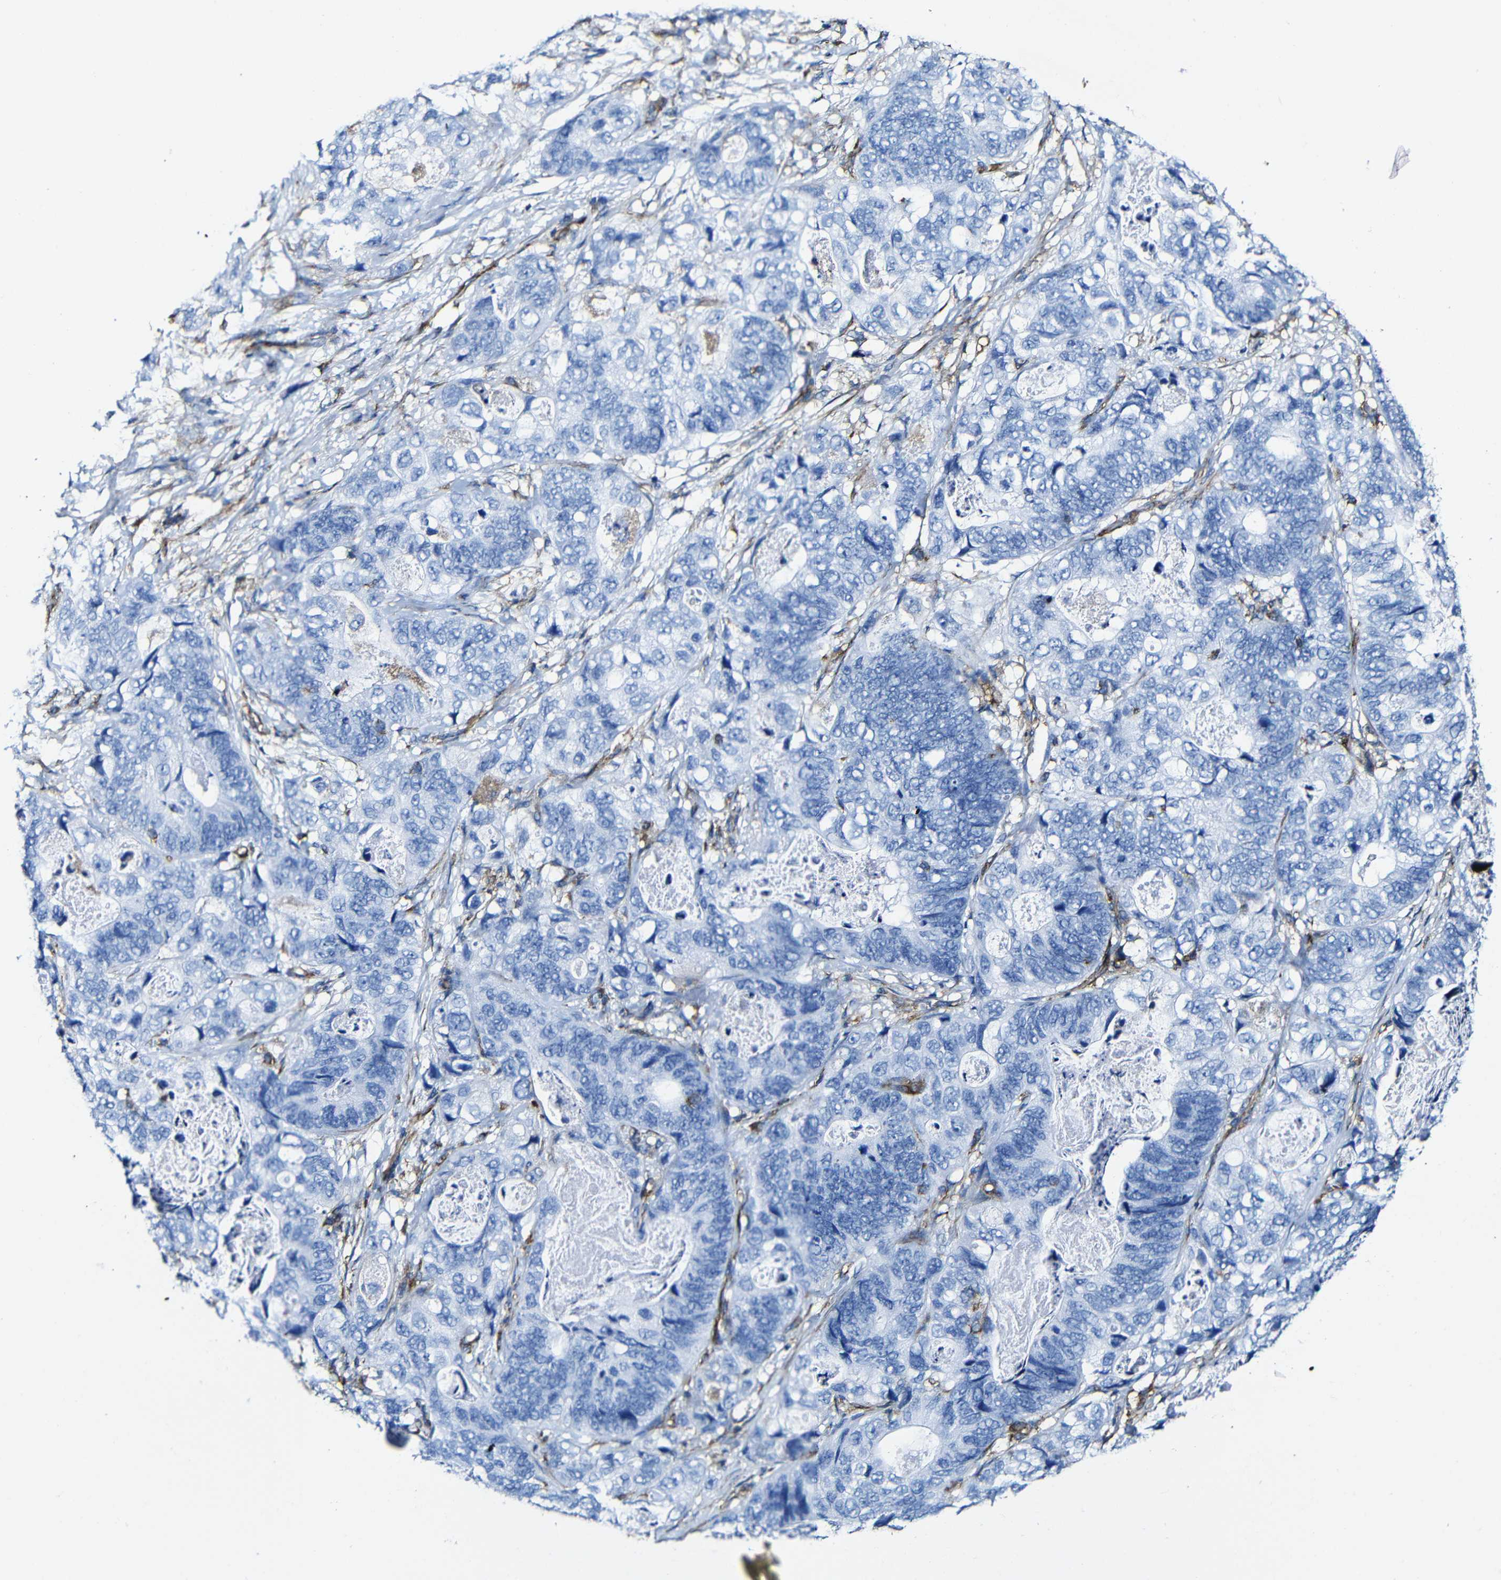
{"staining": {"intensity": "negative", "quantity": "none", "location": "none"}, "tissue": "stomach cancer", "cell_type": "Tumor cells", "image_type": "cancer", "snomed": [{"axis": "morphology", "description": "Adenocarcinoma, NOS"}, {"axis": "topography", "description": "Stomach"}], "caption": "An immunohistochemistry photomicrograph of adenocarcinoma (stomach) is shown. There is no staining in tumor cells of adenocarcinoma (stomach).", "gene": "MSN", "patient": {"sex": "female", "age": 89}}